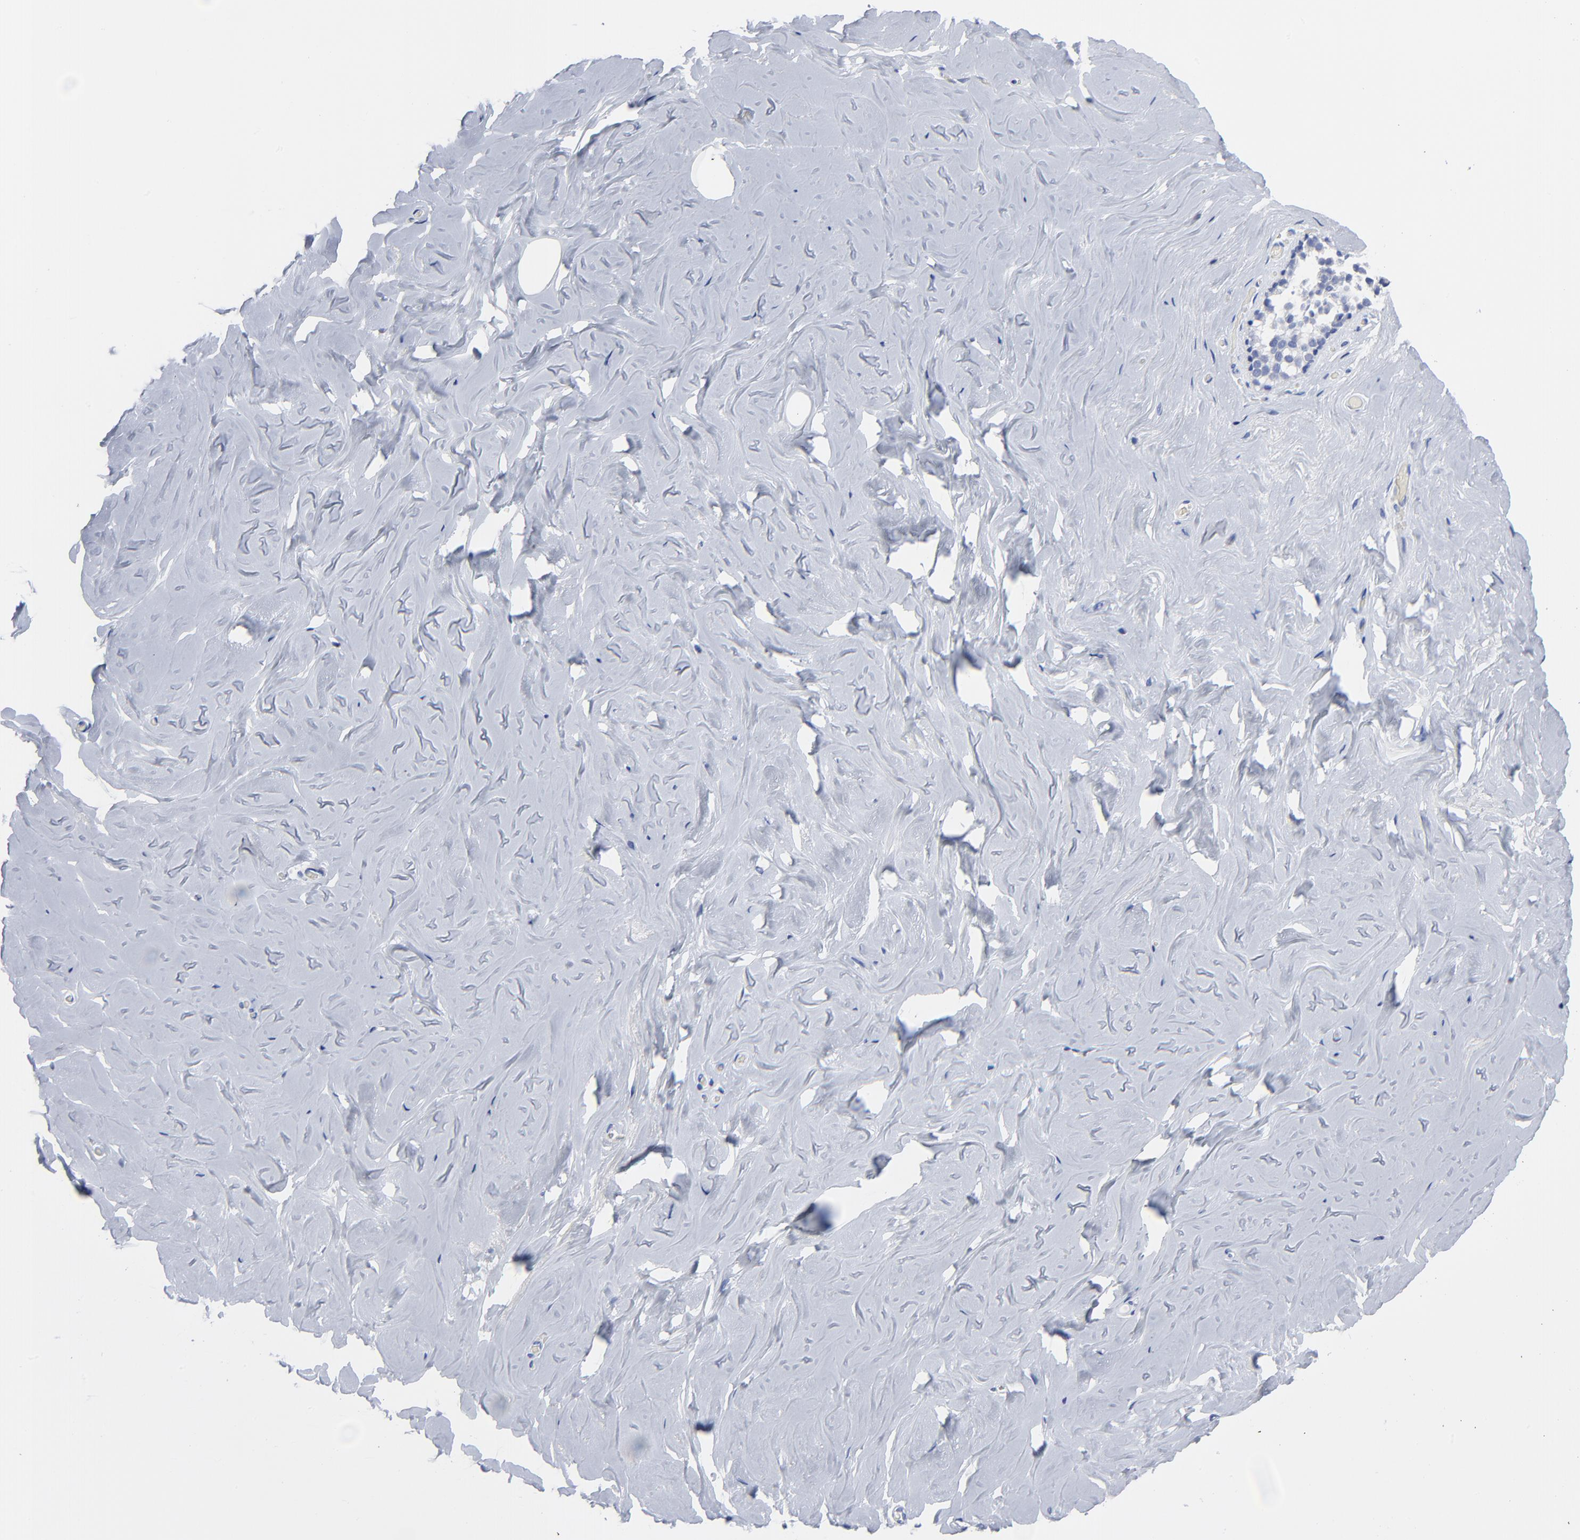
{"staining": {"intensity": "negative", "quantity": "none", "location": "none"}, "tissue": "breast", "cell_type": "Adipocytes", "image_type": "normal", "snomed": [{"axis": "morphology", "description": "Normal tissue, NOS"}, {"axis": "topography", "description": "Breast"}], "caption": "This is an immunohistochemistry image of unremarkable breast. There is no expression in adipocytes.", "gene": "STAT2", "patient": {"sex": "female", "age": 75}}